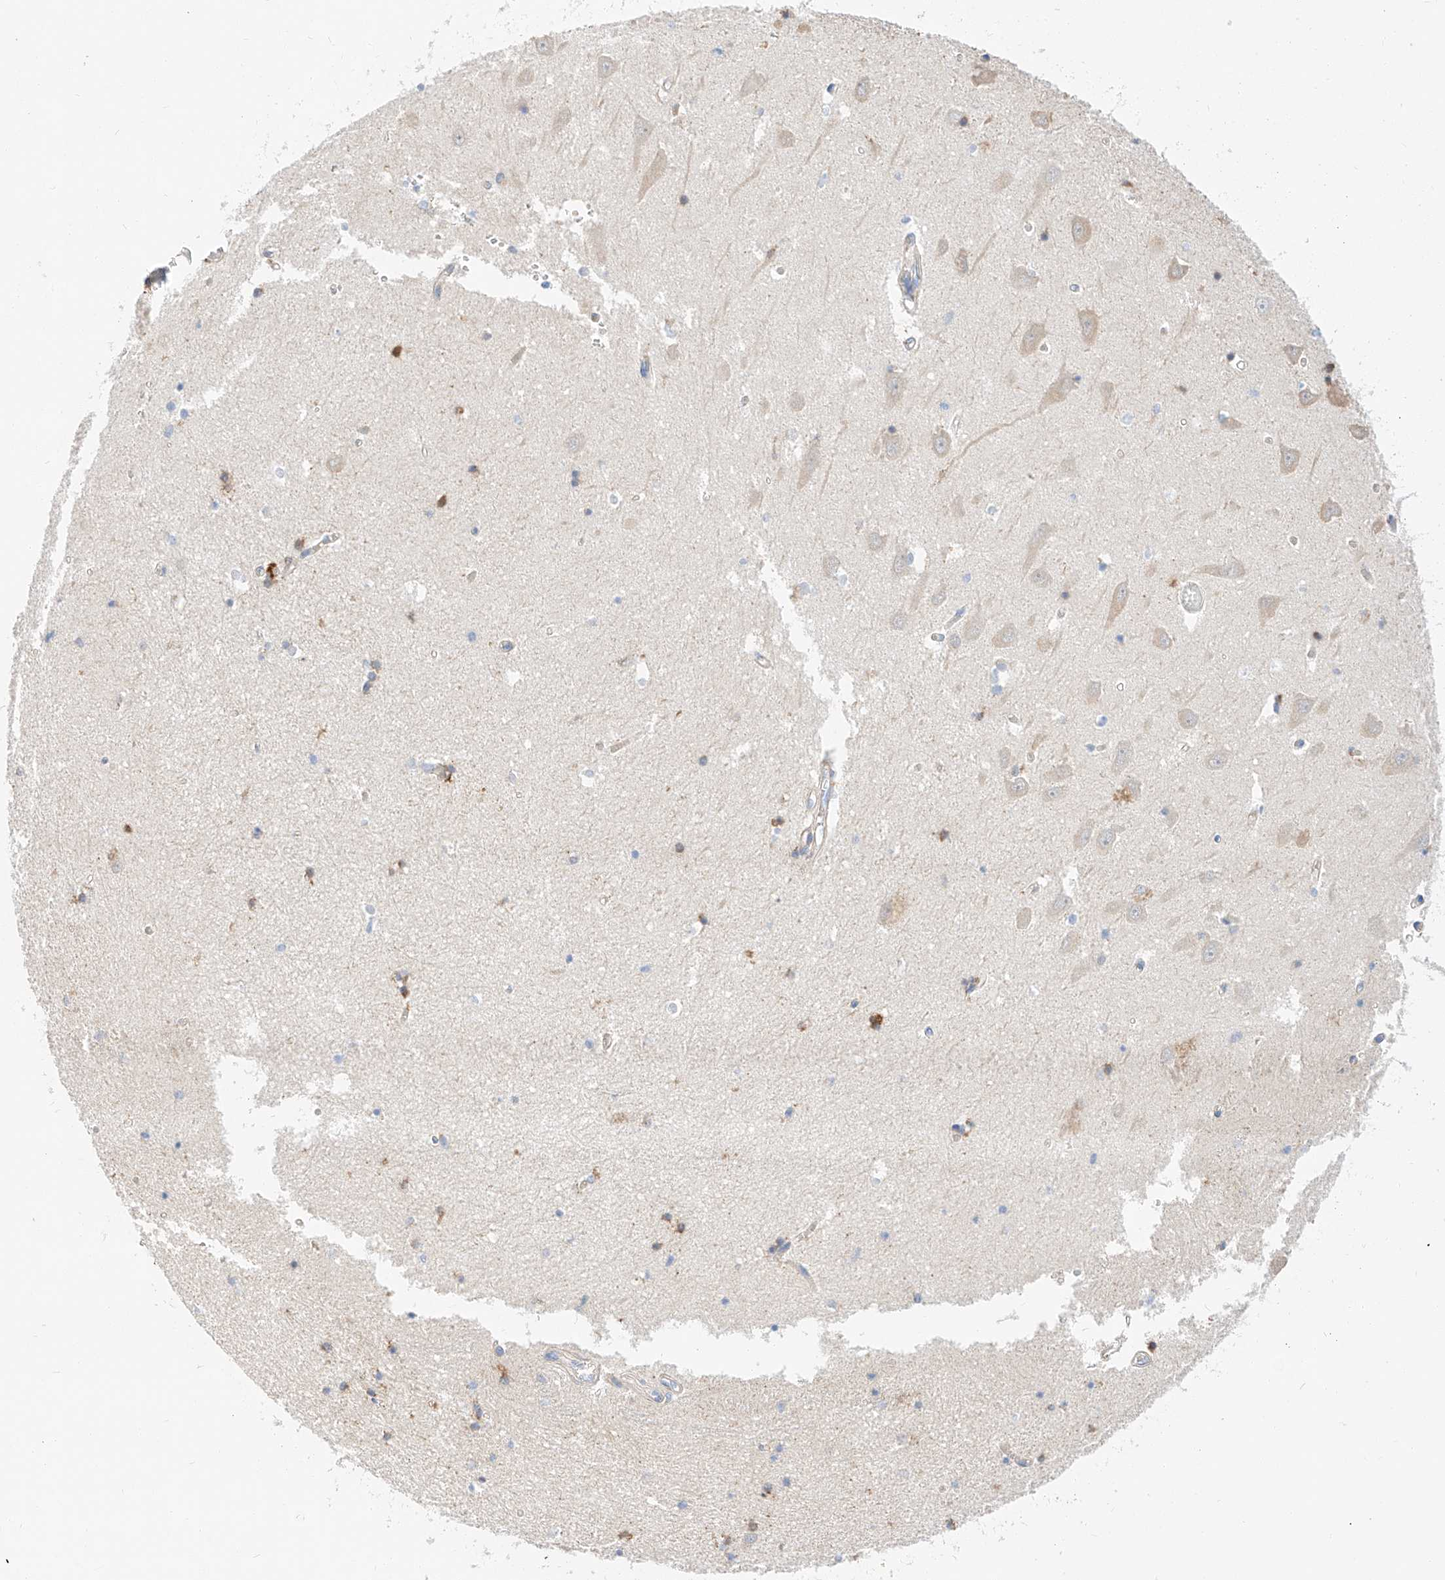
{"staining": {"intensity": "moderate", "quantity": "25%-75%", "location": "cytoplasmic/membranous,nuclear"}, "tissue": "hippocampus", "cell_type": "Glial cells", "image_type": "normal", "snomed": [{"axis": "morphology", "description": "Normal tissue, NOS"}, {"axis": "topography", "description": "Hippocampus"}], "caption": "An IHC histopathology image of benign tissue is shown. Protein staining in brown highlights moderate cytoplasmic/membranous,nuclear positivity in hippocampus within glial cells. The staining was performed using DAB, with brown indicating positive protein expression. Nuclei are stained blue with hematoxylin.", "gene": "MAP7", "patient": {"sex": "male", "age": 70}}